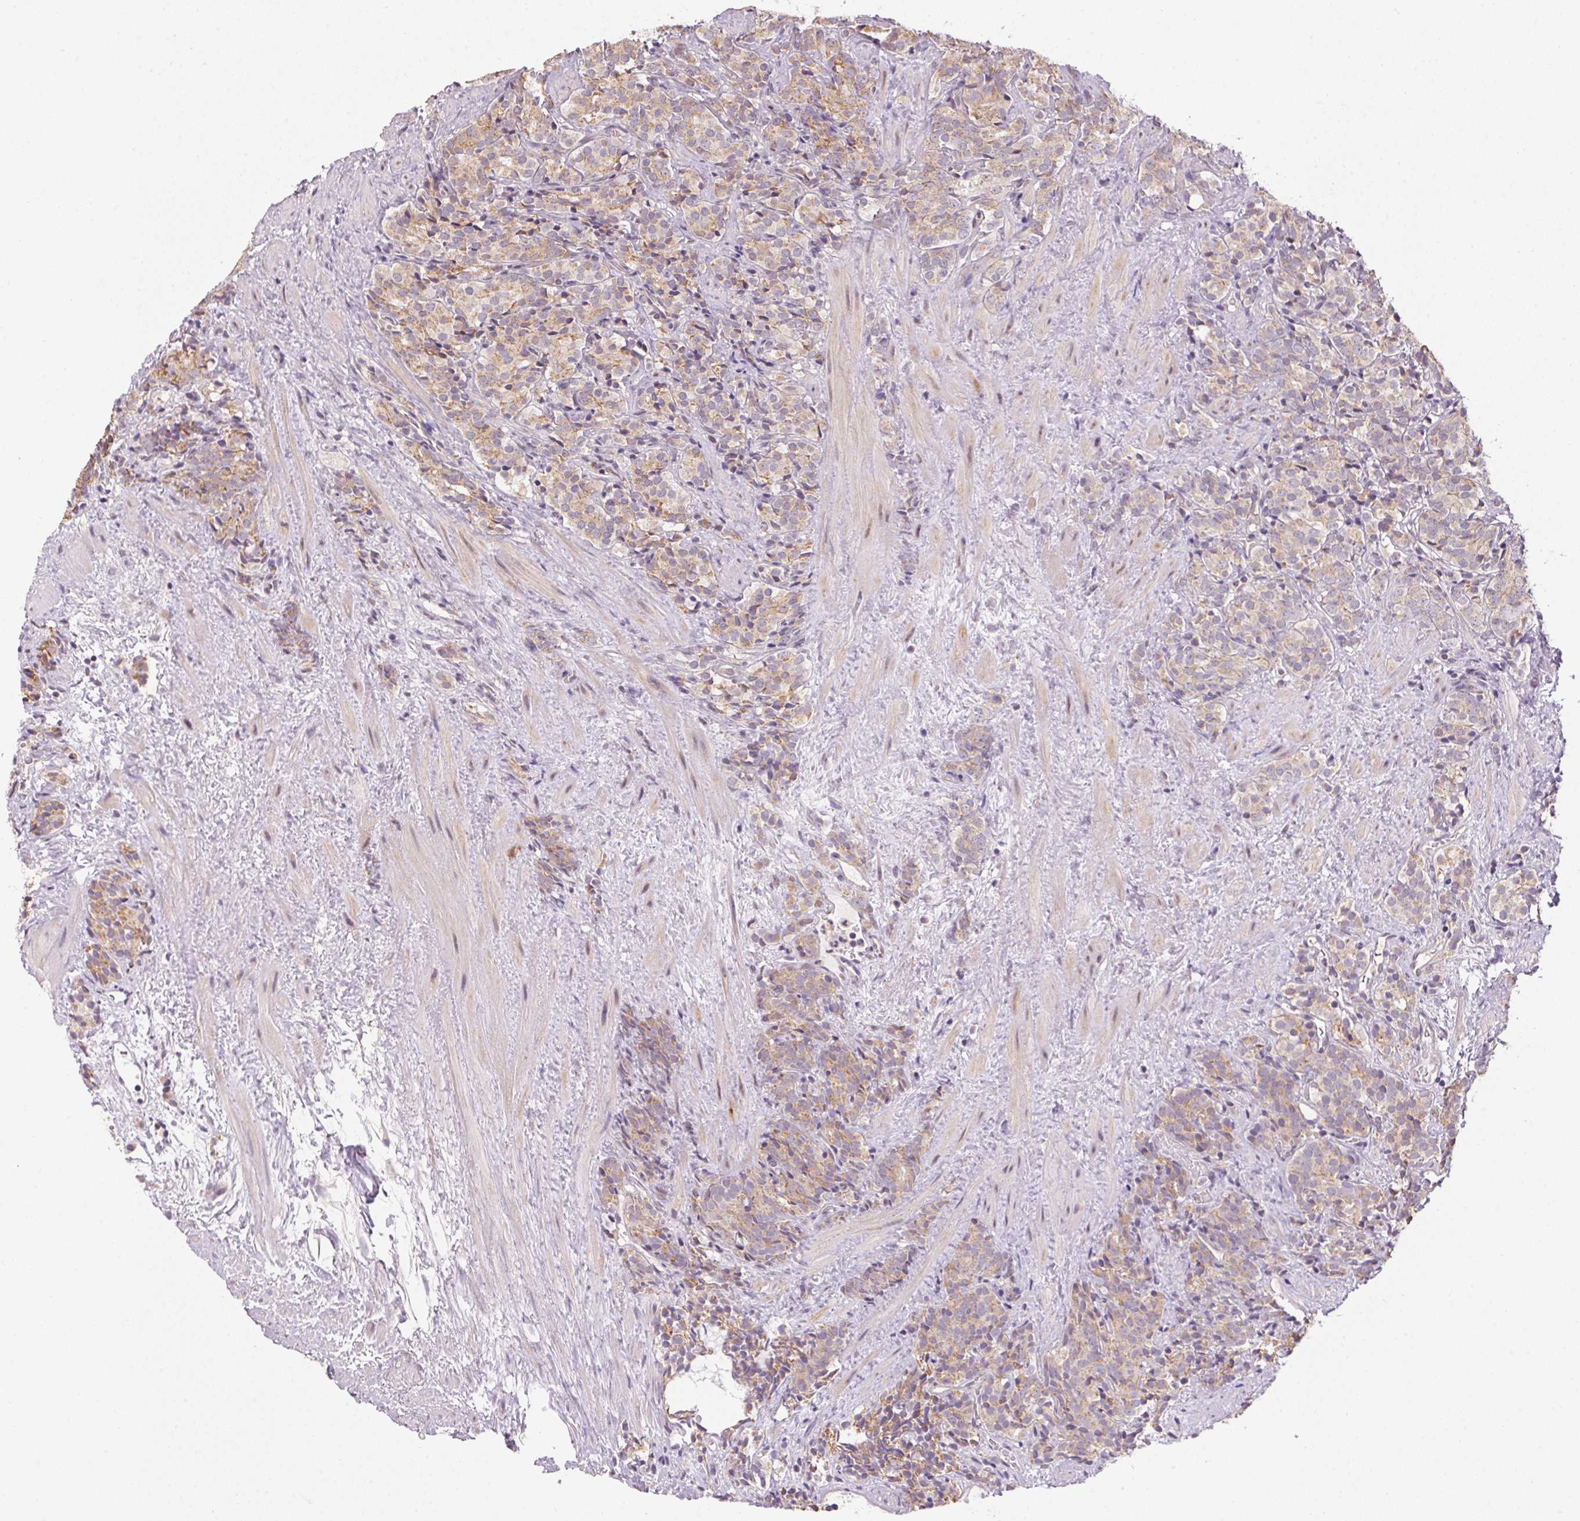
{"staining": {"intensity": "moderate", "quantity": ">75%", "location": "cytoplasmic/membranous"}, "tissue": "prostate cancer", "cell_type": "Tumor cells", "image_type": "cancer", "snomed": [{"axis": "morphology", "description": "Adenocarcinoma, High grade"}, {"axis": "topography", "description": "Prostate"}], "caption": "Immunohistochemistry of prostate cancer exhibits medium levels of moderate cytoplasmic/membranous staining in approximately >75% of tumor cells.", "gene": "SC5D", "patient": {"sex": "male", "age": 84}}